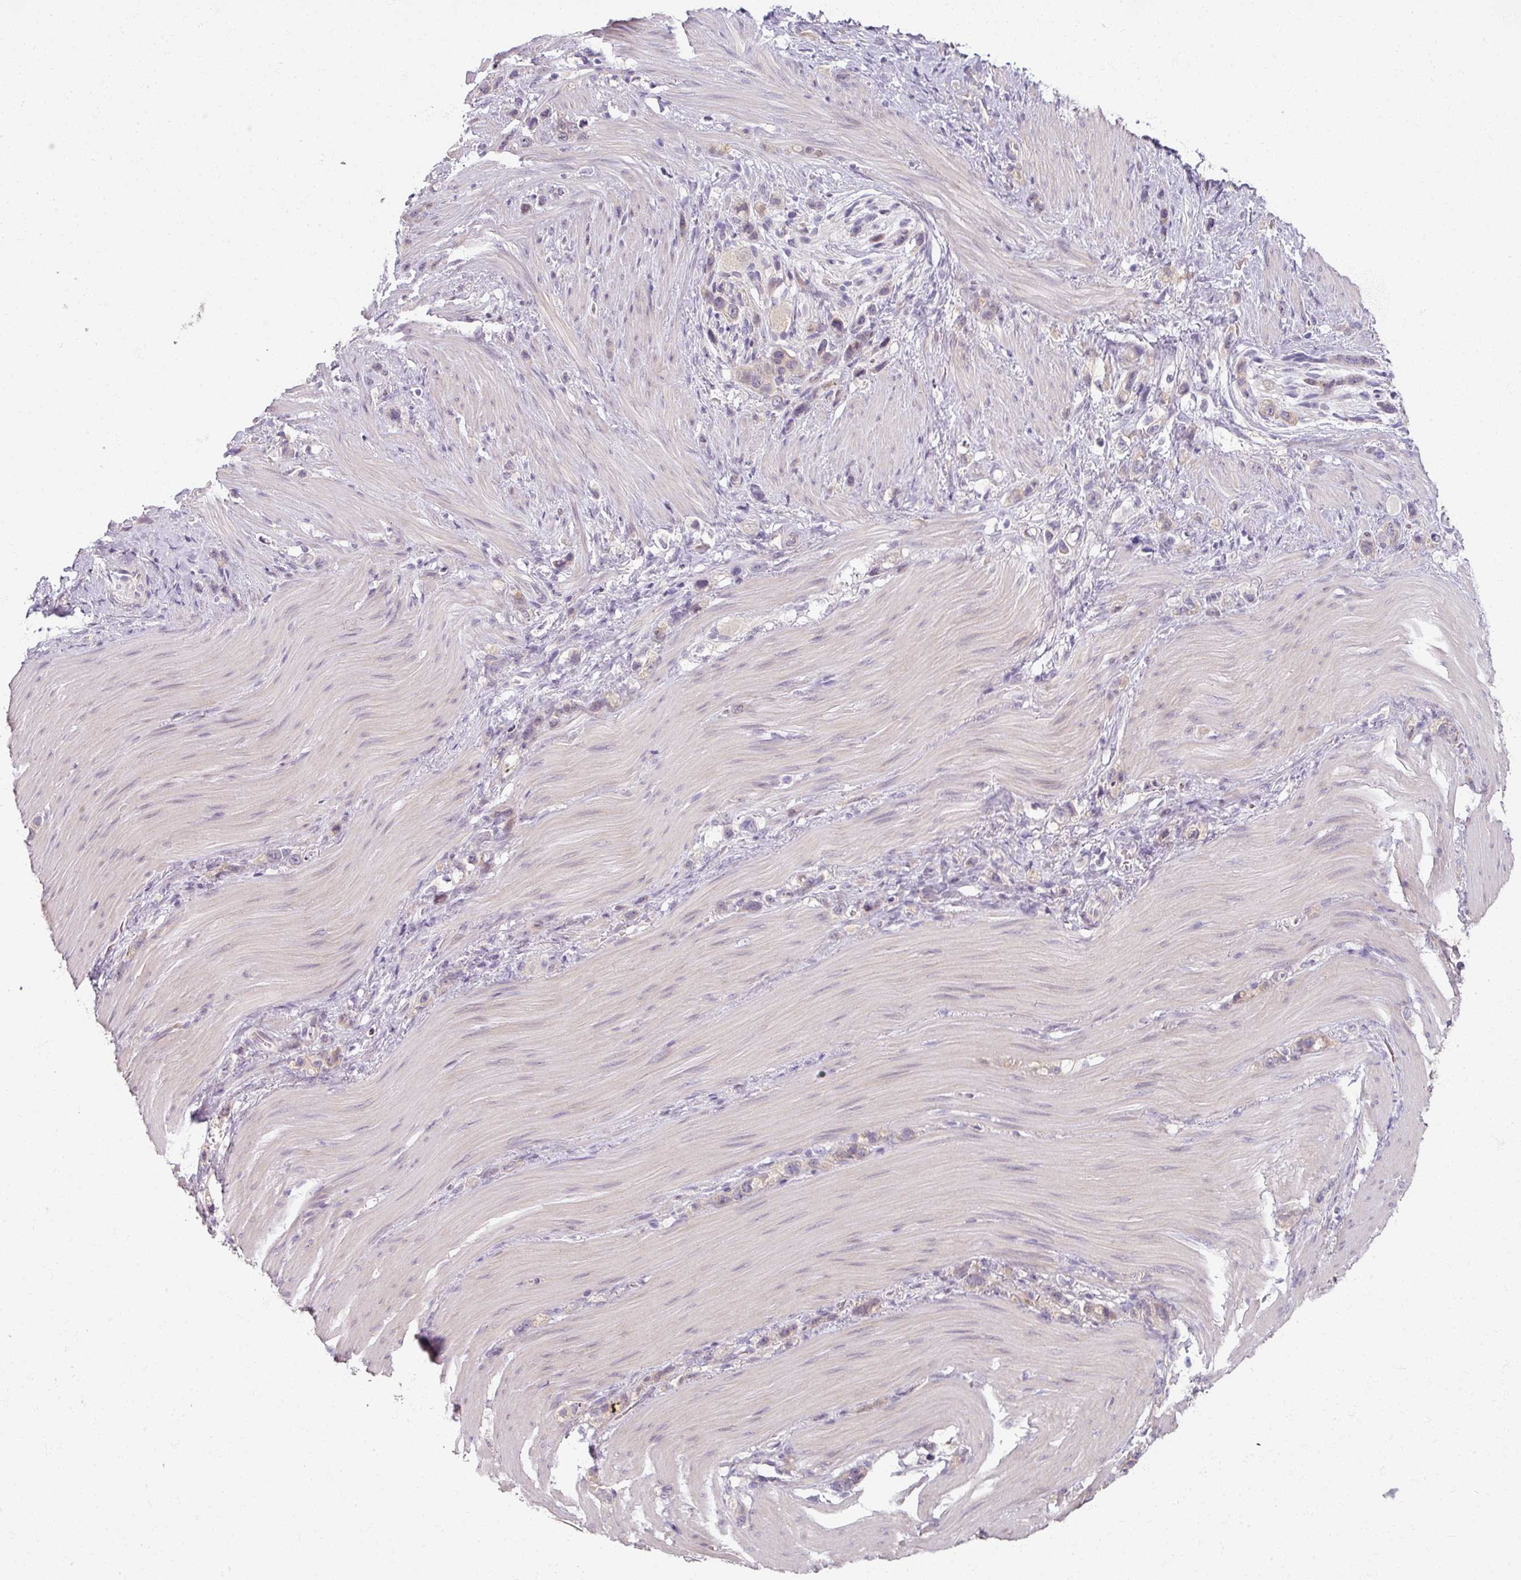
{"staining": {"intensity": "weak", "quantity": "25%-75%", "location": "cytoplasmic/membranous"}, "tissue": "stomach cancer", "cell_type": "Tumor cells", "image_type": "cancer", "snomed": [{"axis": "morphology", "description": "Adenocarcinoma, NOS"}, {"axis": "topography", "description": "Stomach"}], "caption": "The micrograph exhibits immunohistochemical staining of adenocarcinoma (stomach). There is weak cytoplasmic/membranous expression is present in approximately 25%-75% of tumor cells.", "gene": "MYMK", "patient": {"sex": "female", "age": 65}}